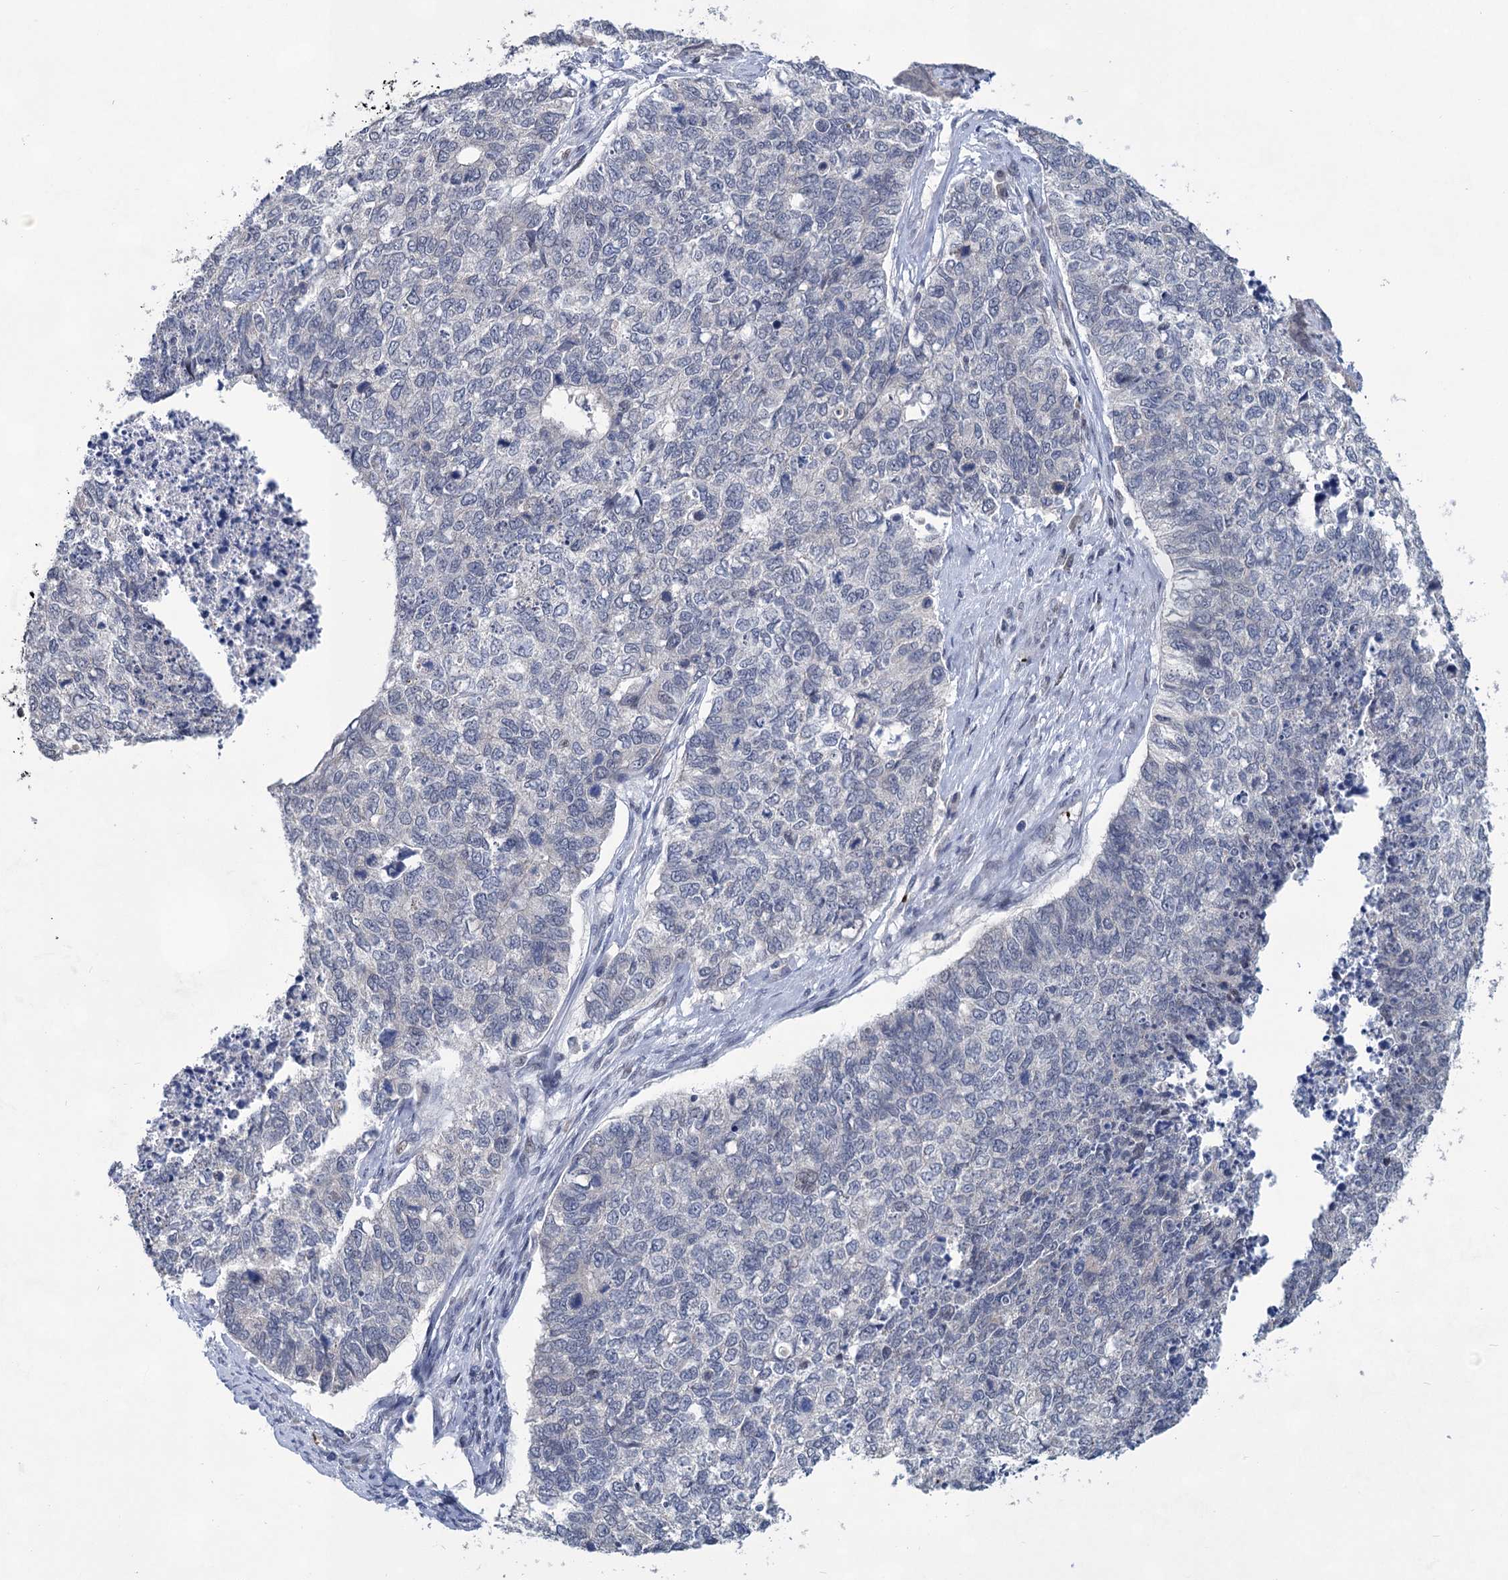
{"staining": {"intensity": "negative", "quantity": "none", "location": "none"}, "tissue": "cervical cancer", "cell_type": "Tumor cells", "image_type": "cancer", "snomed": [{"axis": "morphology", "description": "Squamous cell carcinoma, NOS"}, {"axis": "topography", "description": "Cervix"}], "caption": "Immunohistochemical staining of human cervical cancer exhibits no significant expression in tumor cells. The staining is performed using DAB (3,3'-diaminobenzidine) brown chromogen with nuclei counter-stained in using hematoxylin.", "gene": "MON2", "patient": {"sex": "female", "age": 63}}